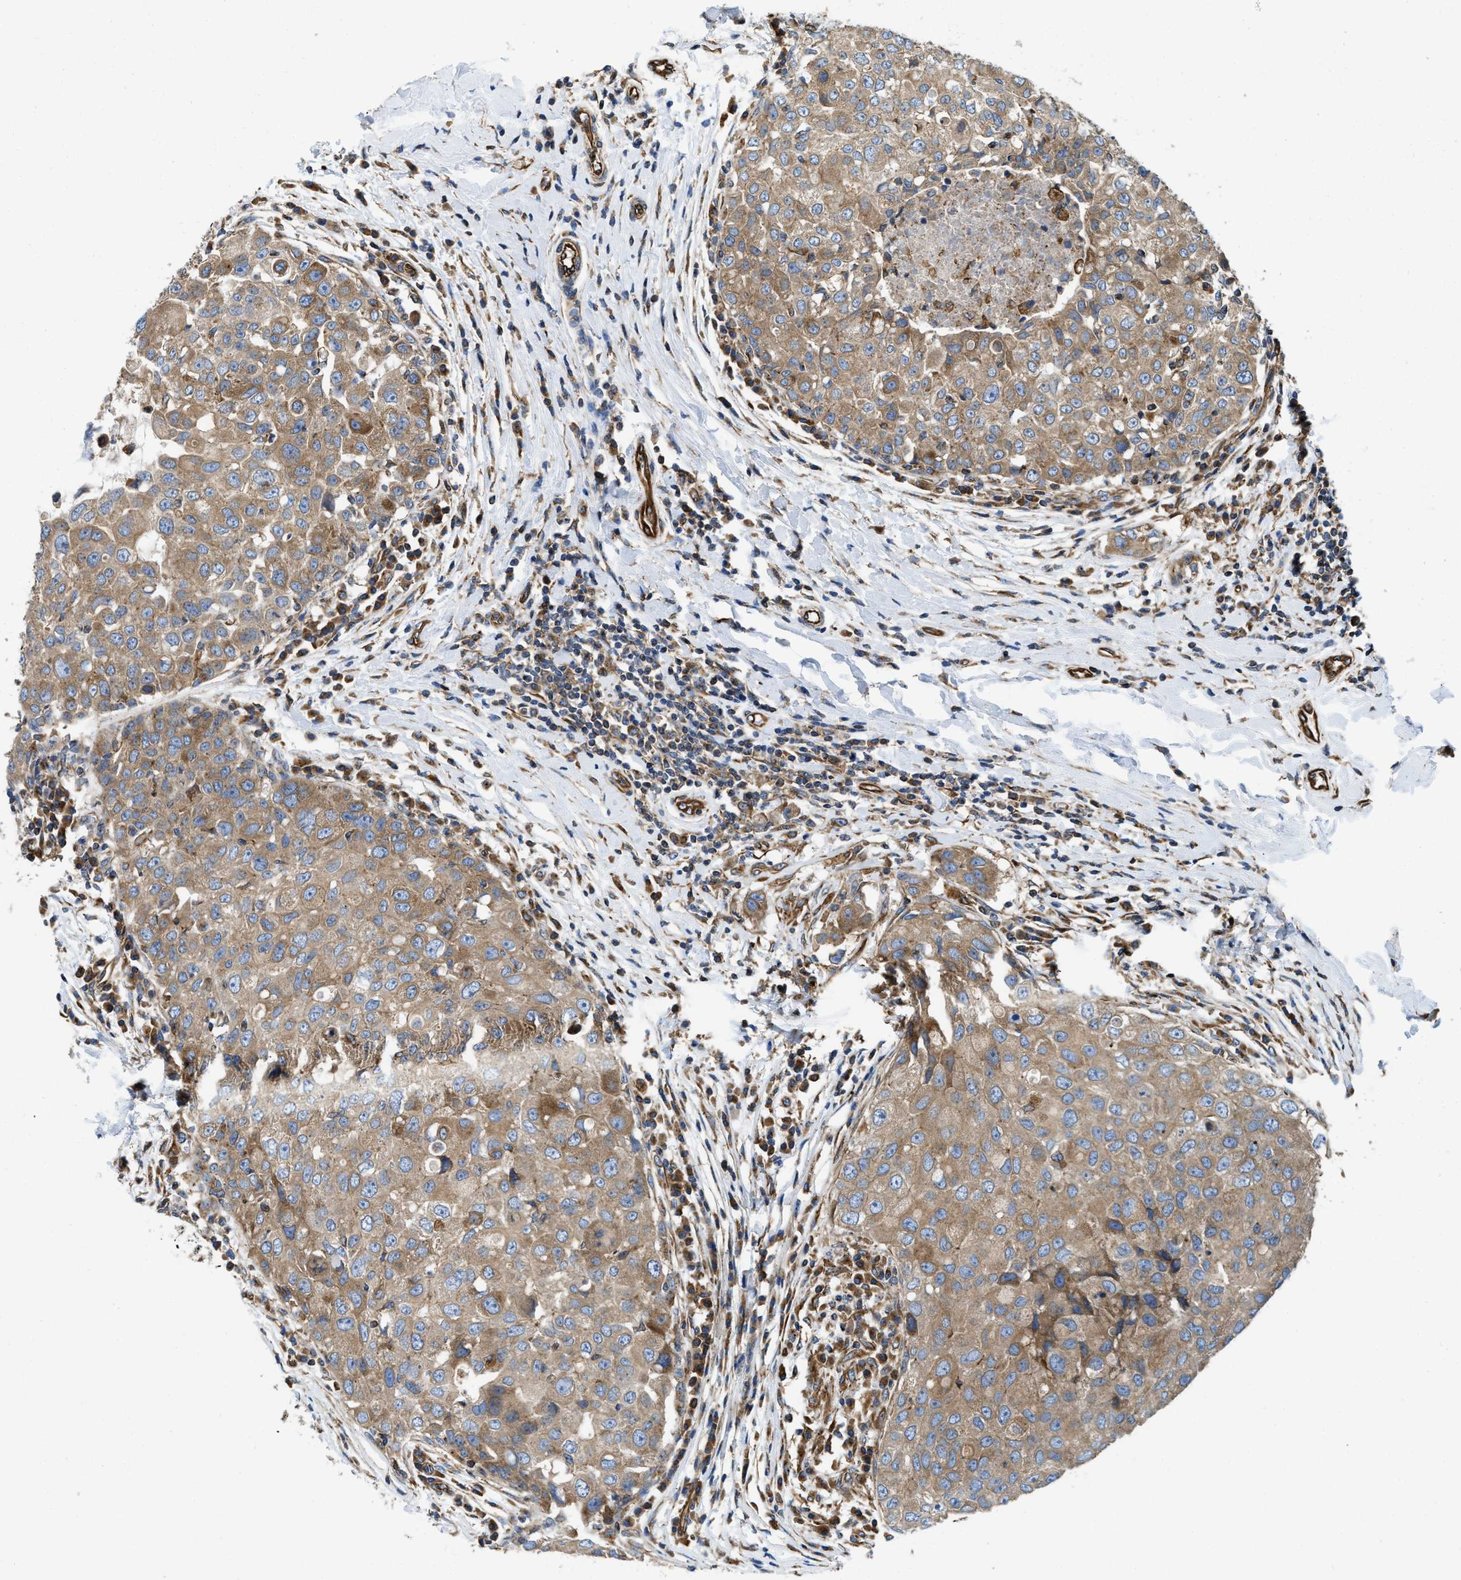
{"staining": {"intensity": "moderate", "quantity": ">75%", "location": "cytoplasmic/membranous"}, "tissue": "breast cancer", "cell_type": "Tumor cells", "image_type": "cancer", "snomed": [{"axis": "morphology", "description": "Duct carcinoma"}, {"axis": "topography", "description": "Breast"}], "caption": "A brown stain labels moderate cytoplasmic/membranous staining of a protein in breast cancer (intraductal carcinoma) tumor cells.", "gene": "HSD17B12", "patient": {"sex": "female", "age": 27}}